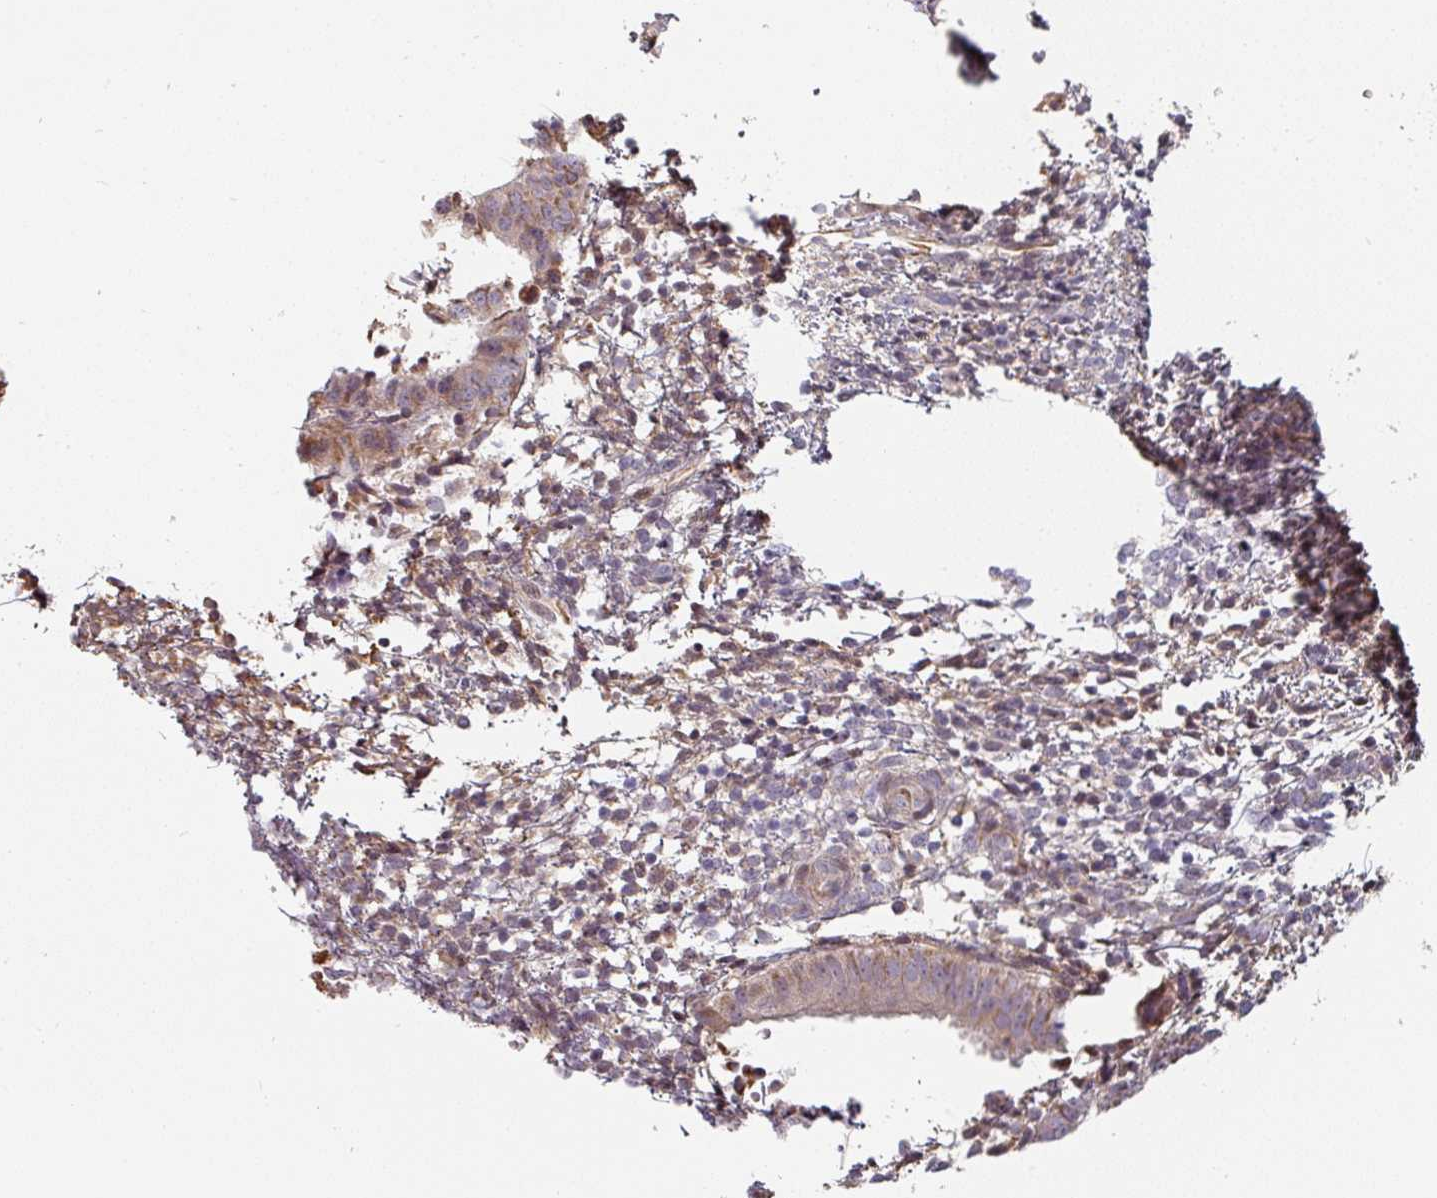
{"staining": {"intensity": "negative", "quantity": "none", "location": "none"}, "tissue": "endometrium", "cell_type": "Cells in endometrial stroma", "image_type": "normal", "snomed": [{"axis": "morphology", "description": "Normal tissue, NOS"}, {"axis": "topography", "description": "Endometrium"}], "caption": "High power microscopy micrograph of an IHC histopathology image of benign endometrium, revealing no significant positivity in cells in endometrial stroma.", "gene": "CEP78", "patient": {"sex": "female", "age": 49}}